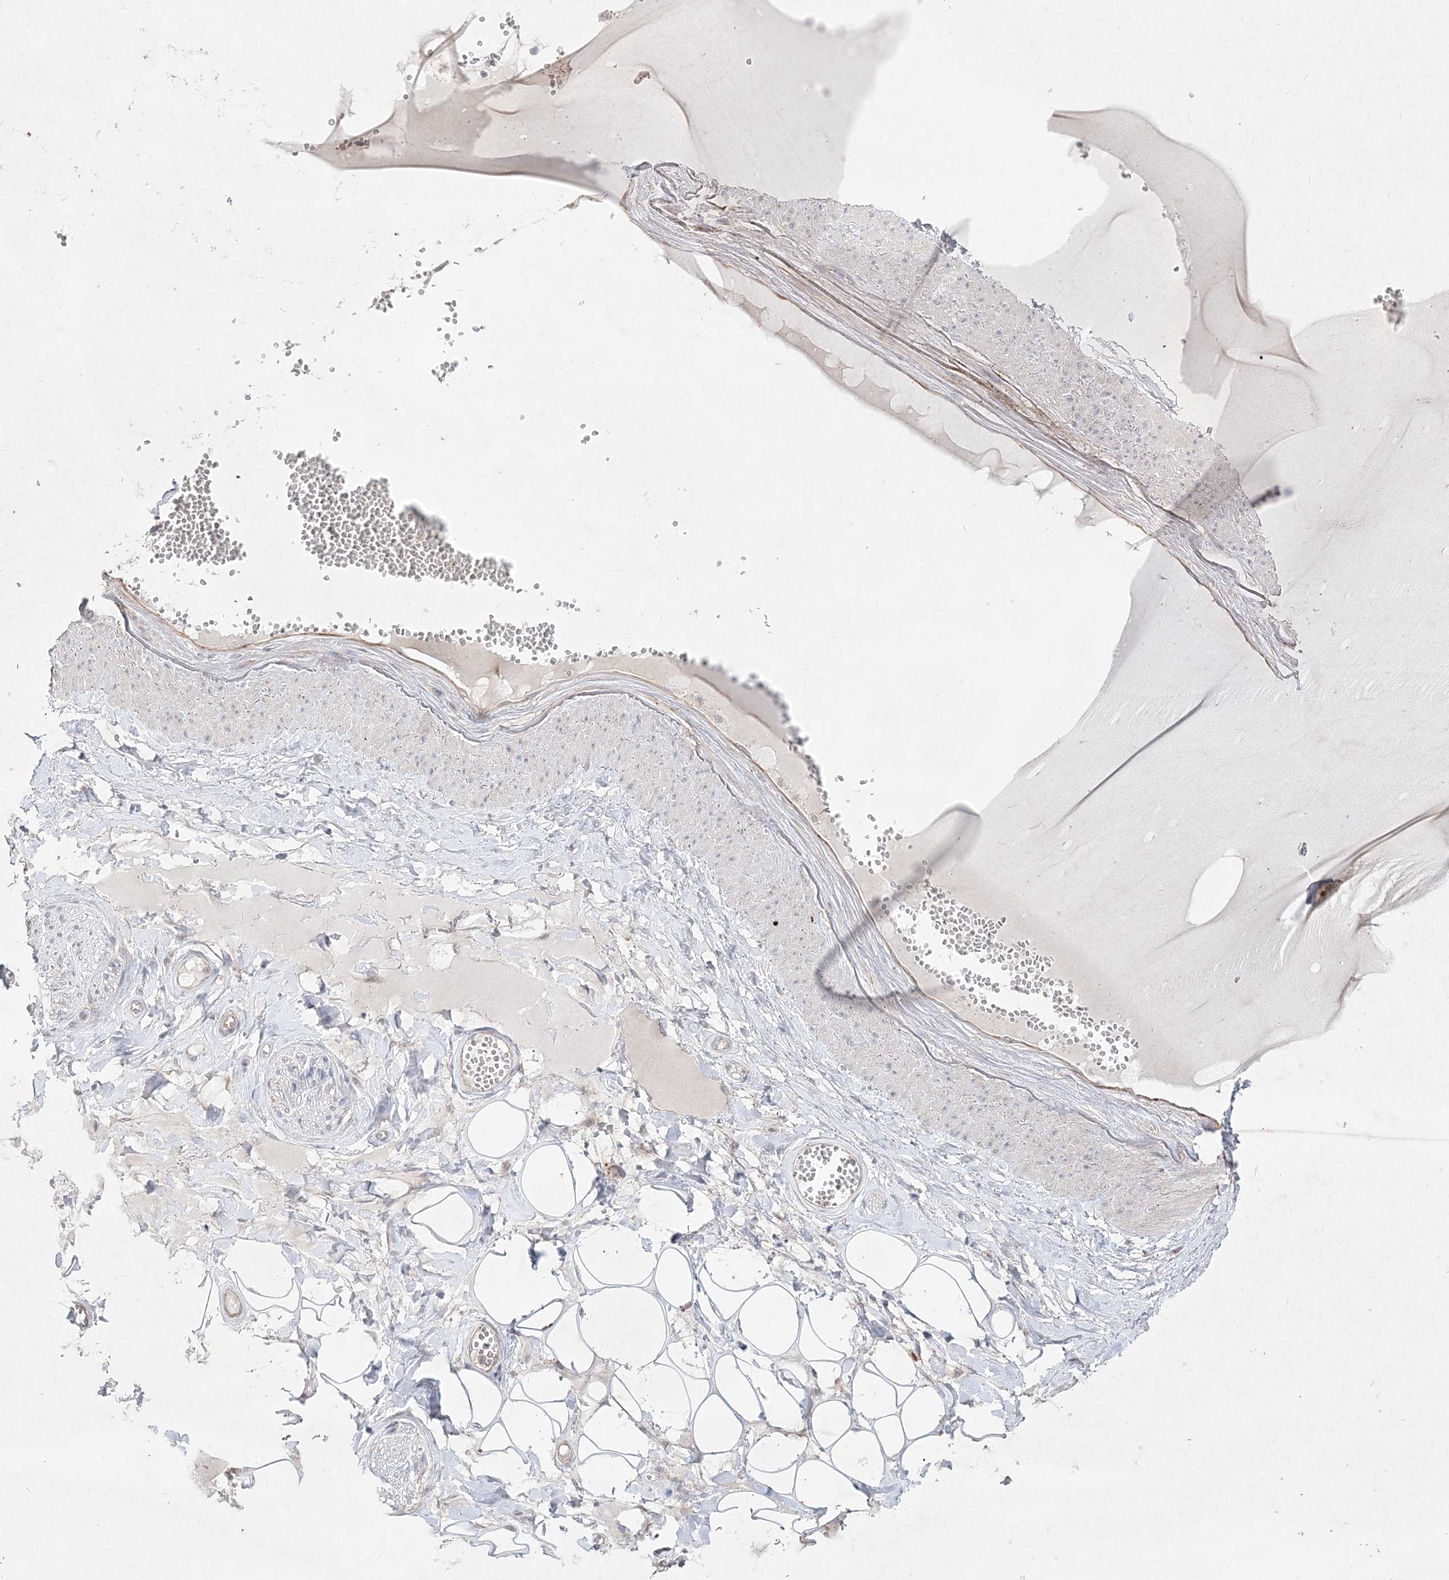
{"staining": {"intensity": "negative", "quantity": "none", "location": "none"}, "tissue": "adipose tissue", "cell_type": "Adipocytes", "image_type": "normal", "snomed": [{"axis": "morphology", "description": "Normal tissue, NOS"}, {"axis": "morphology", "description": "Inflammation, NOS"}, {"axis": "topography", "description": "Salivary gland"}, {"axis": "topography", "description": "Peripheral nerve tissue"}], "caption": "Immunohistochemistry image of unremarkable adipose tissue: adipose tissue stained with DAB (3,3'-diaminobenzidine) exhibits no significant protein positivity in adipocytes.", "gene": "CLNK", "patient": {"sex": "female", "age": 75}}